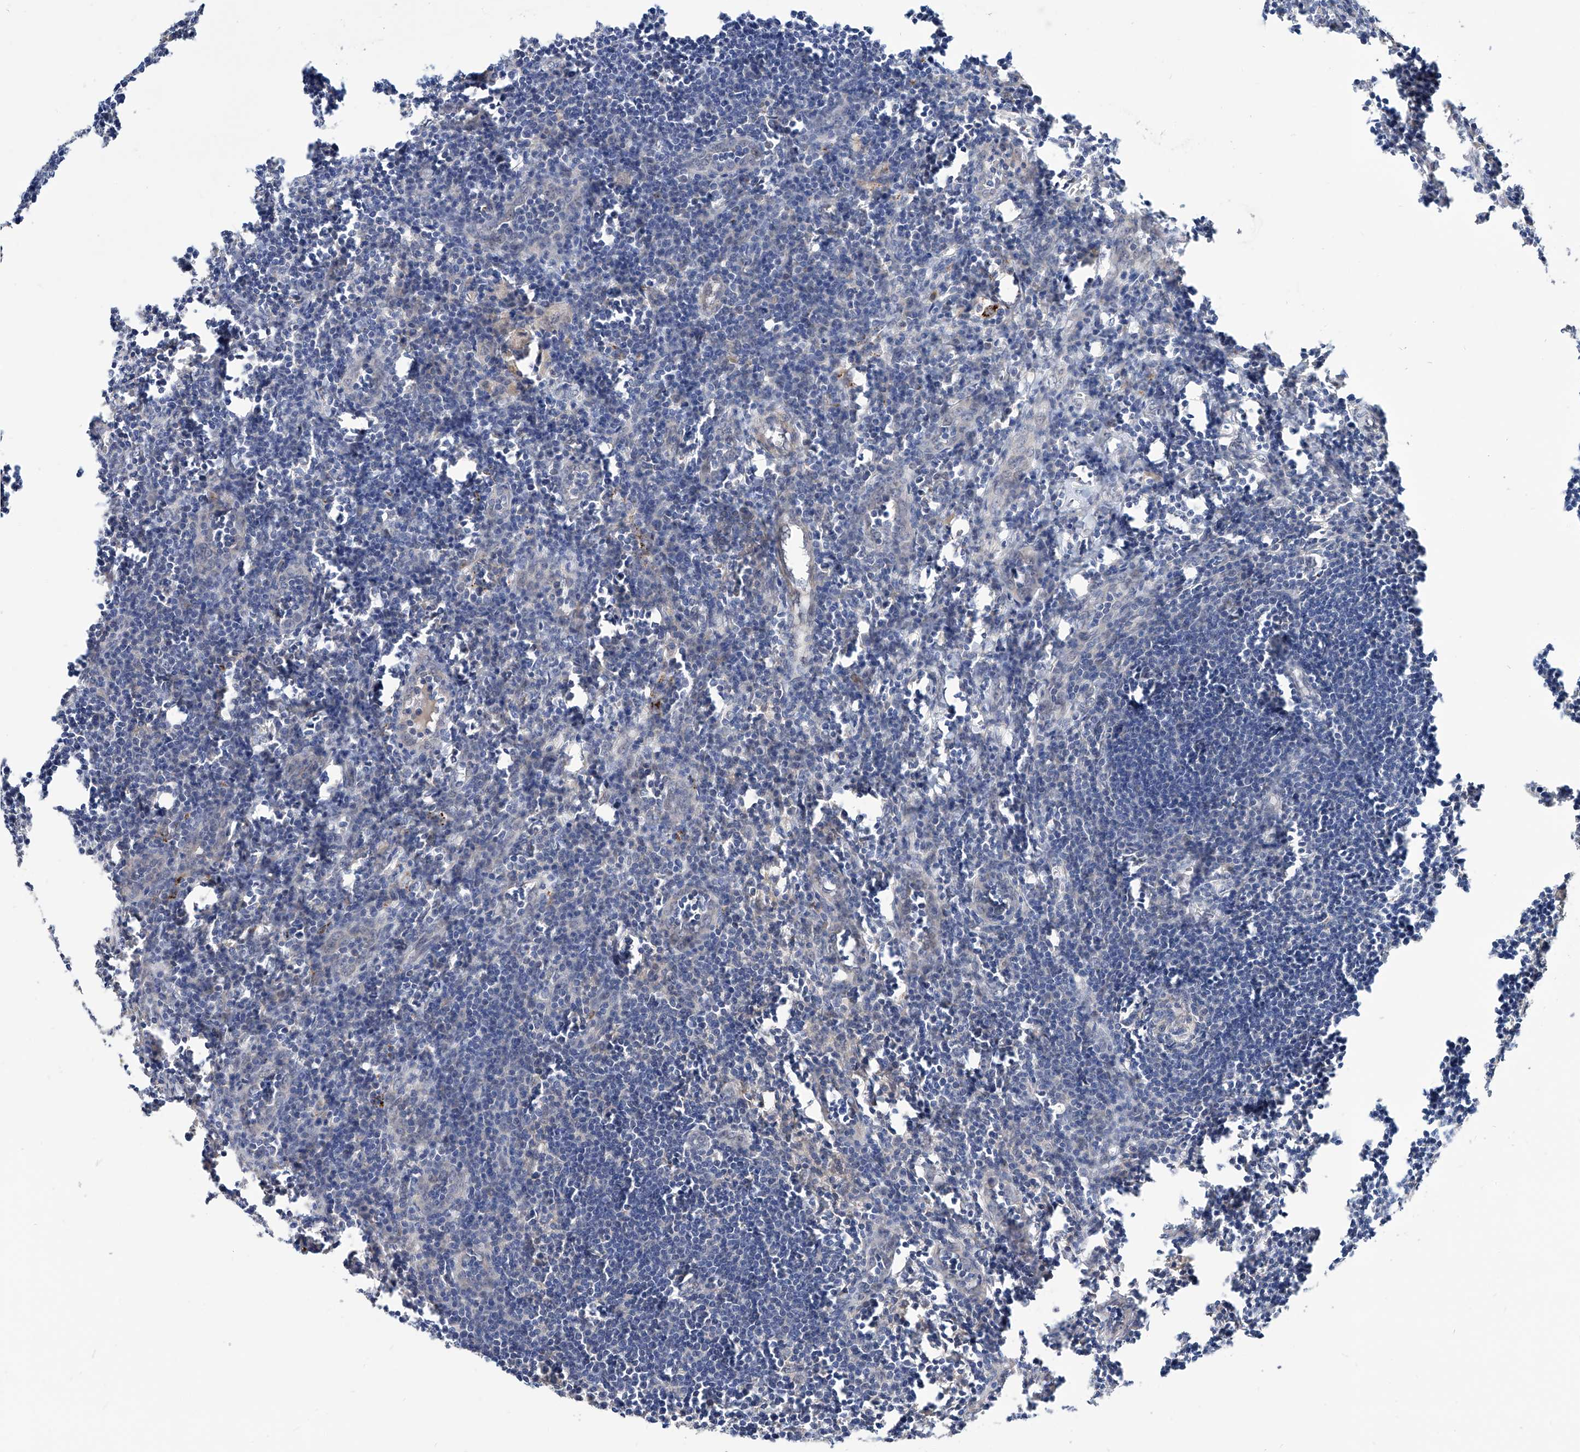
{"staining": {"intensity": "negative", "quantity": "none", "location": "none"}, "tissue": "lymph node", "cell_type": "Germinal center cells", "image_type": "normal", "snomed": [{"axis": "morphology", "description": "Normal tissue, NOS"}, {"axis": "morphology", "description": "Malignant melanoma, Metastatic site"}, {"axis": "topography", "description": "Lymph node"}], "caption": "Immunohistochemistry histopathology image of benign human lymph node stained for a protein (brown), which reveals no staining in germinal center cells.", "gene": "MAGEE2", "patient": {"sex": "male", "age": 41}}